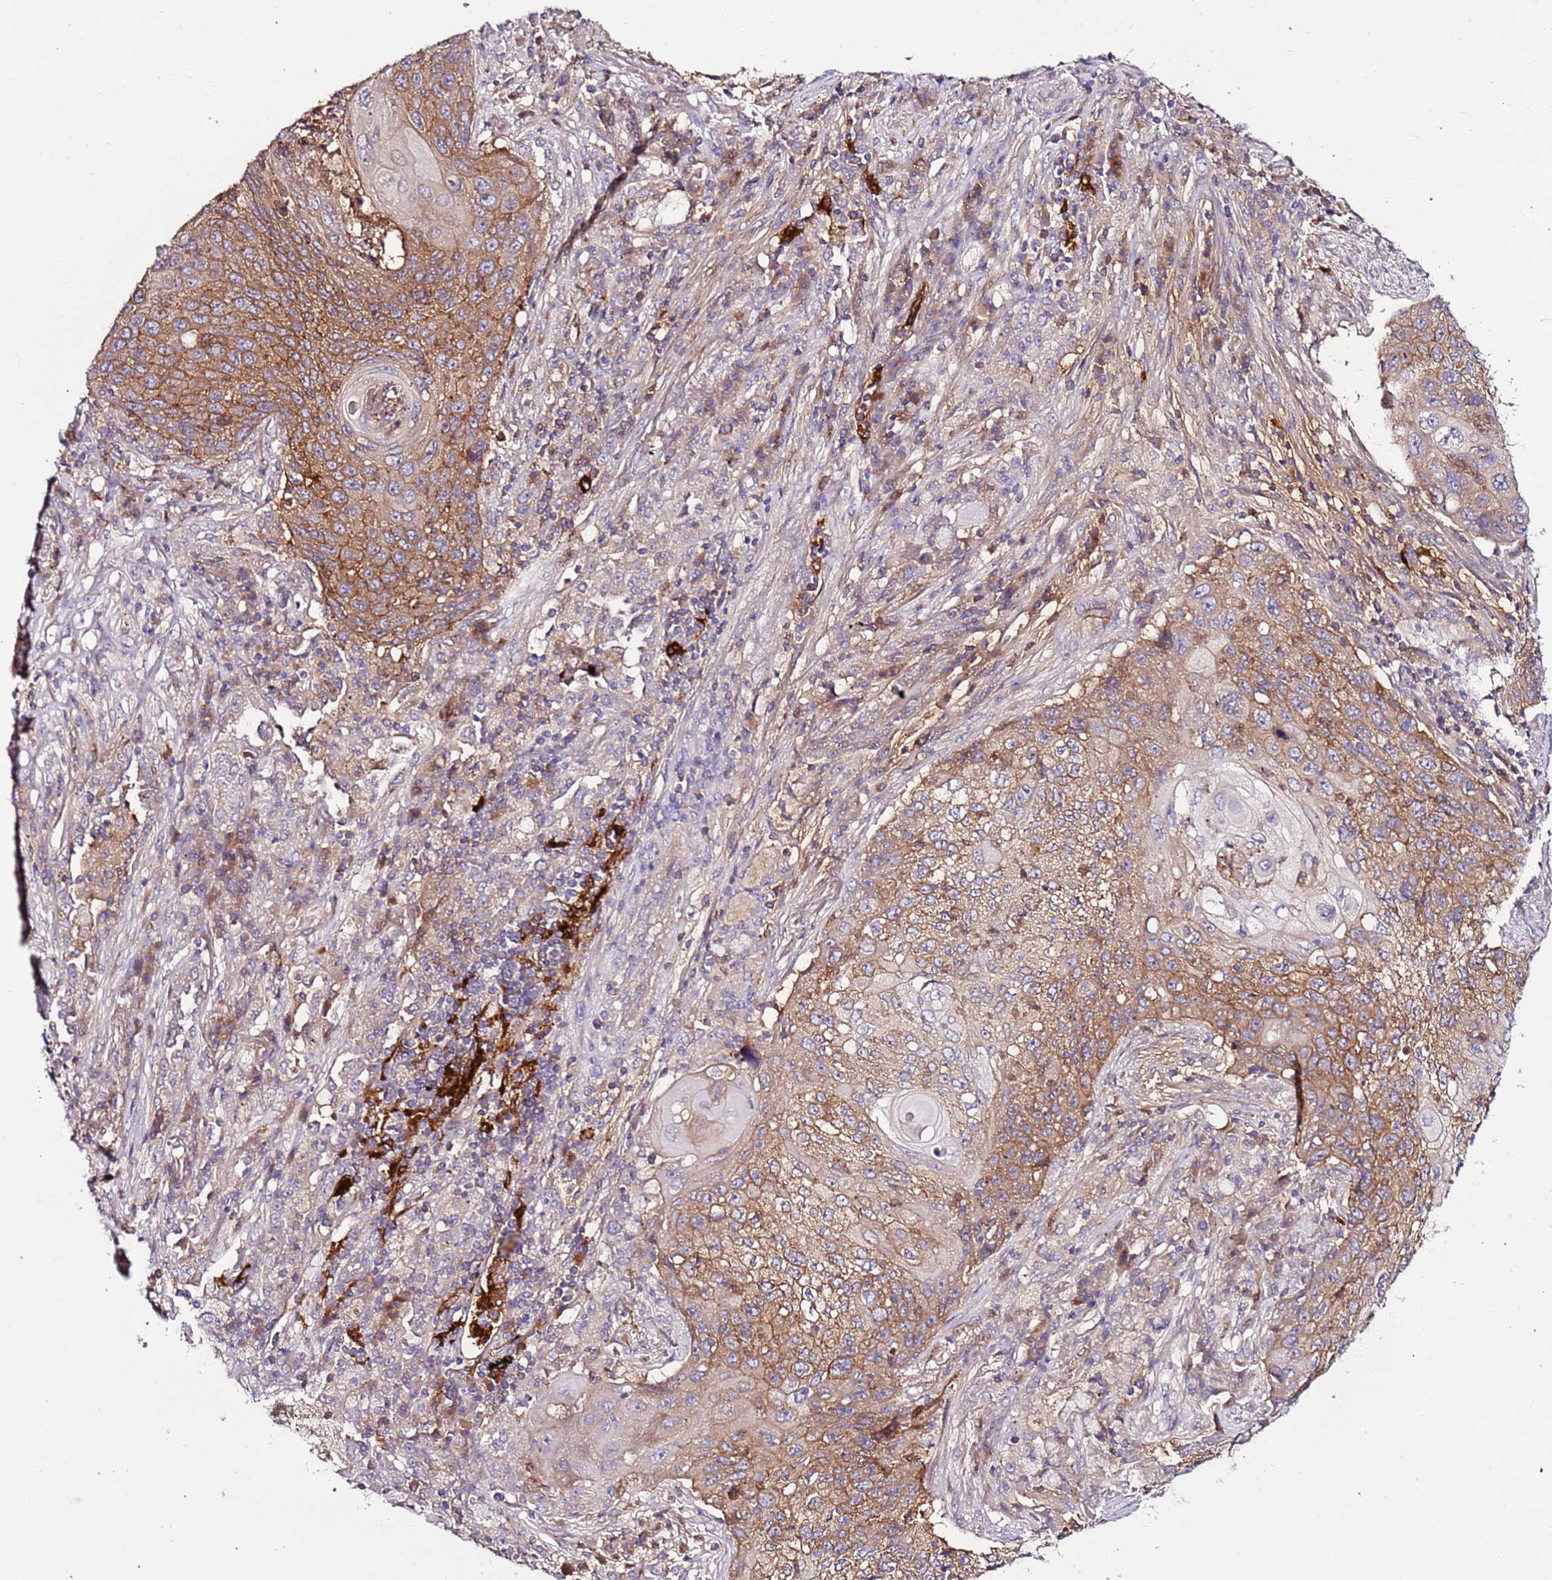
{"staining": {"intensity": "moderate", "quantity": ">75%", "location": "cytoplasmic/membranous"}, "tissue": "lung cancer", "cell_type": "Tumor cells", "image_type": "cancer", "snomed": [{"axis": "morphology", "description": "Squamous cell carcinoma, NOS"}, {"axis": "topography", "description": "Lung"}], "caption": "Lung cancer (squamous cell carcinoma) stained with a brown dye exhibits moderate cytoplasmic/membranous positive staining in approximately >75% of tumor cells.", "gene": "FLVCR1", "patient": {"sex": "female", "age": 63}}